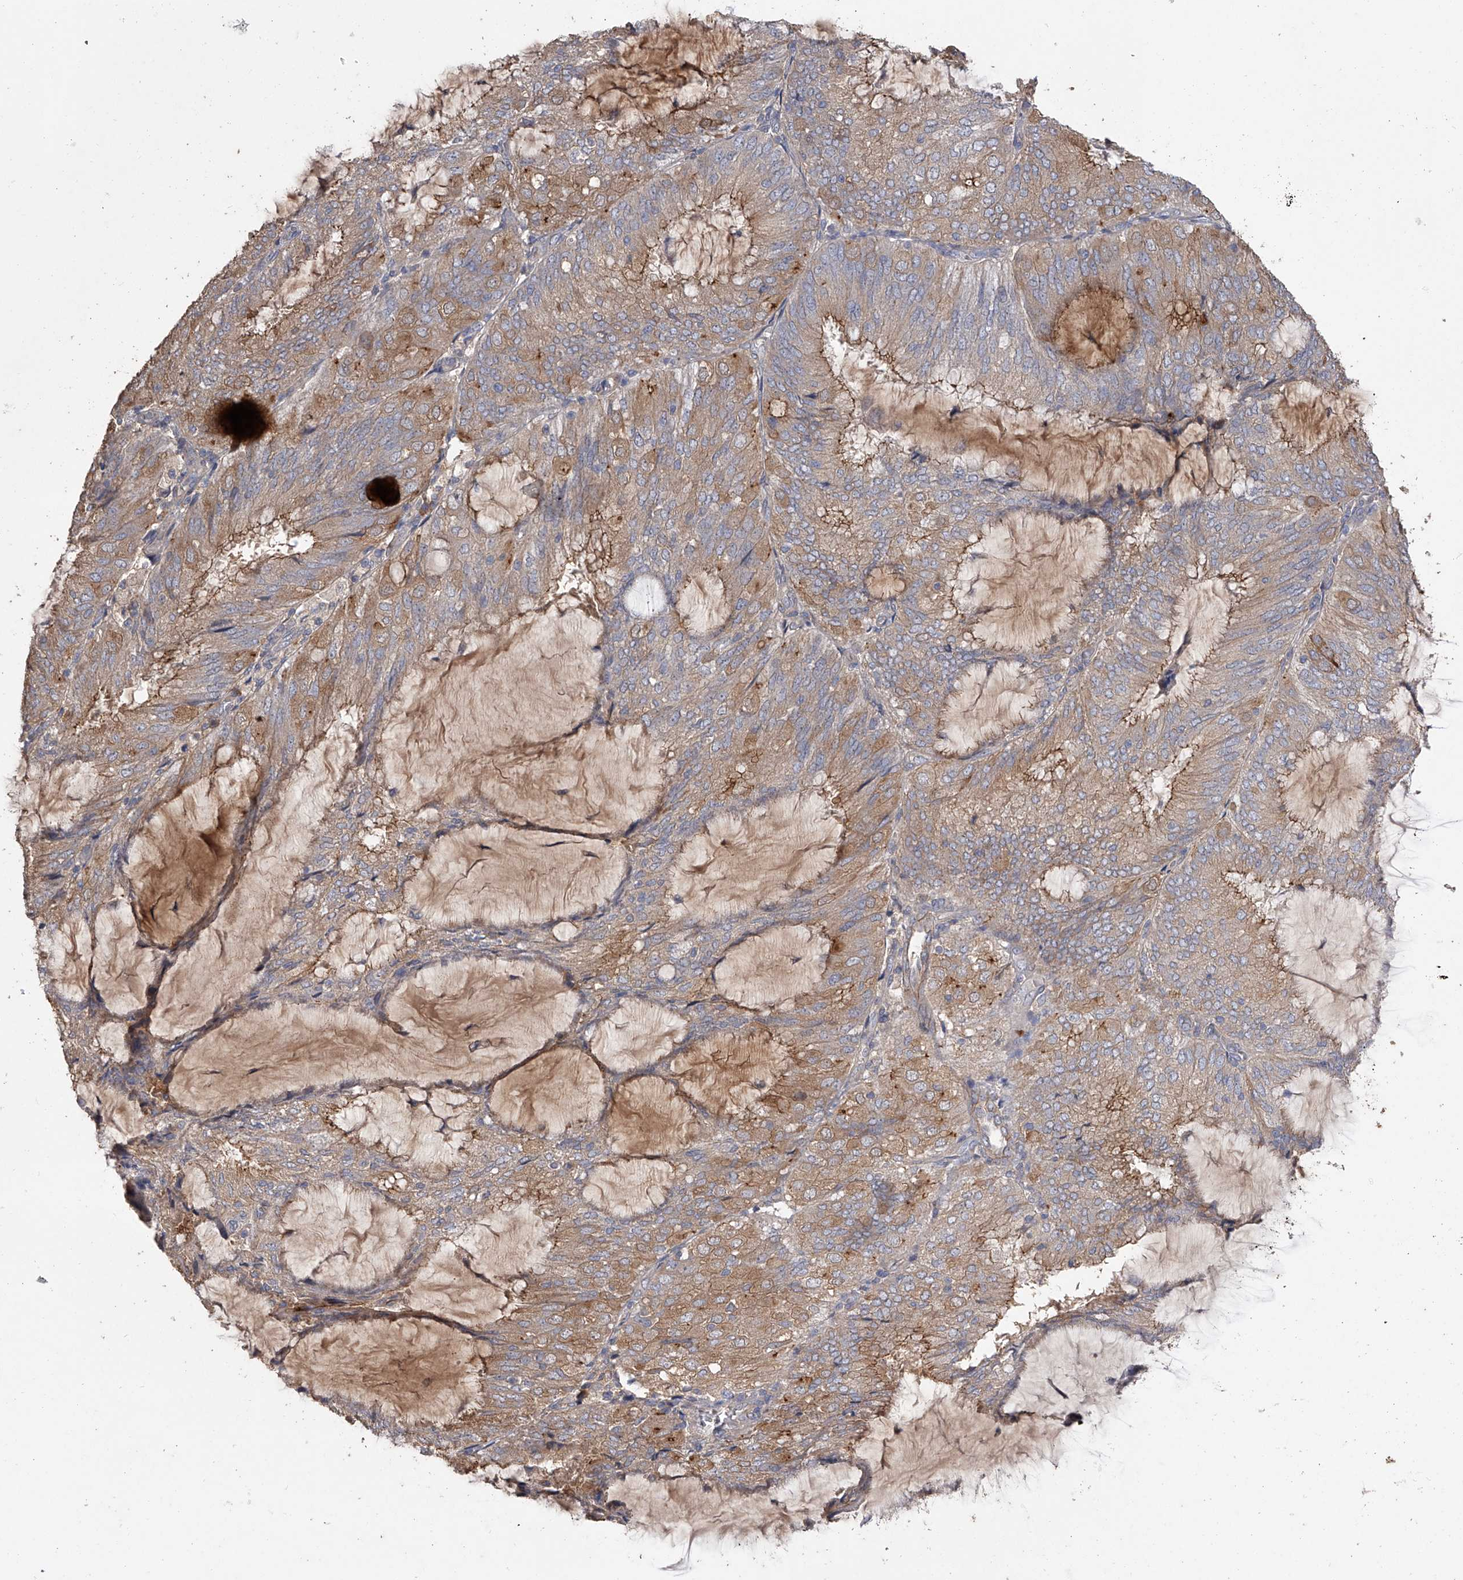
{"staining": {"intensity": "moderate", "quantity": "25%-75%", "location": "cytoplasmic/membranous"}, "tissue": "endometrial cancer", "cell_type": "Tumor cells", "image_type": "cancer", "snomed": [{"axis": "morphology", "description": "Adenocarcinoma, NOS"}, {"axis": "topography", "description": "Endometrium"}], "caption": "A high-resolution photomicrograph shows immunohistochemistry staining of endometrial cancer (adenocarcinoma), which exhibits moderate cytoplasmic/membranous expression in approximately 25%-75% of tumor cells.", "gene": "ZNF343", "patient": {"sex": "female", "age": 81}}